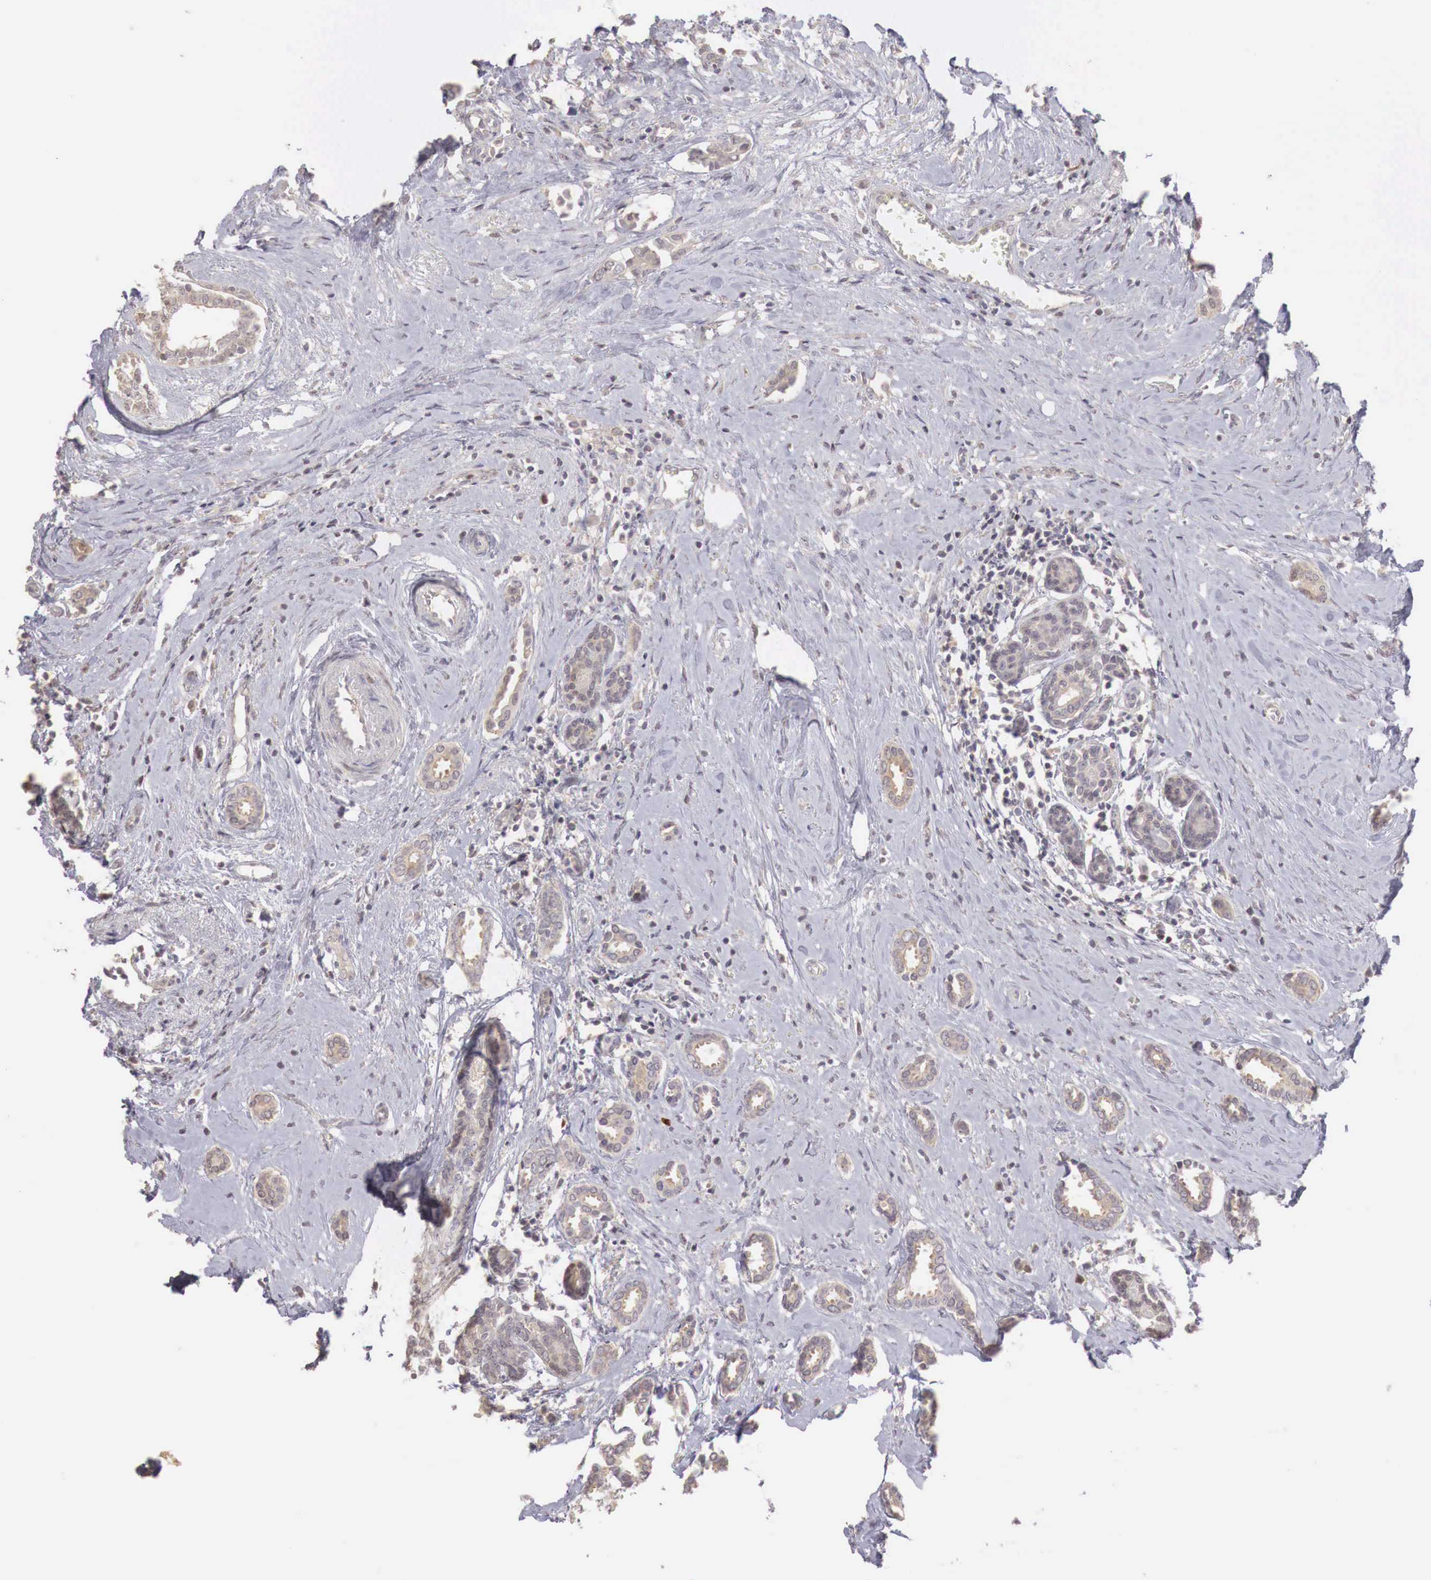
{"staining": {"intensity": "weak", "quantity": ">75%", "location": "cytoplasmic/membranous"}, "tissue": "breast cancer", "cell_type": "Tumor cells", "image_type": "cancer", "snomed": [{"axis": "morphology", "description": "Duct carcinoma"}, {"axis": "topography", "description": "Breast"}], "caption": "IHC (DAB) staining of human breast infiltrating ductal carcinoma shows weak cytoplasmic/membranous protein positivity in about >75% of tumor cells.", "gene": "TBC1D9", "patient": {"sex": "female", "age": 50}}